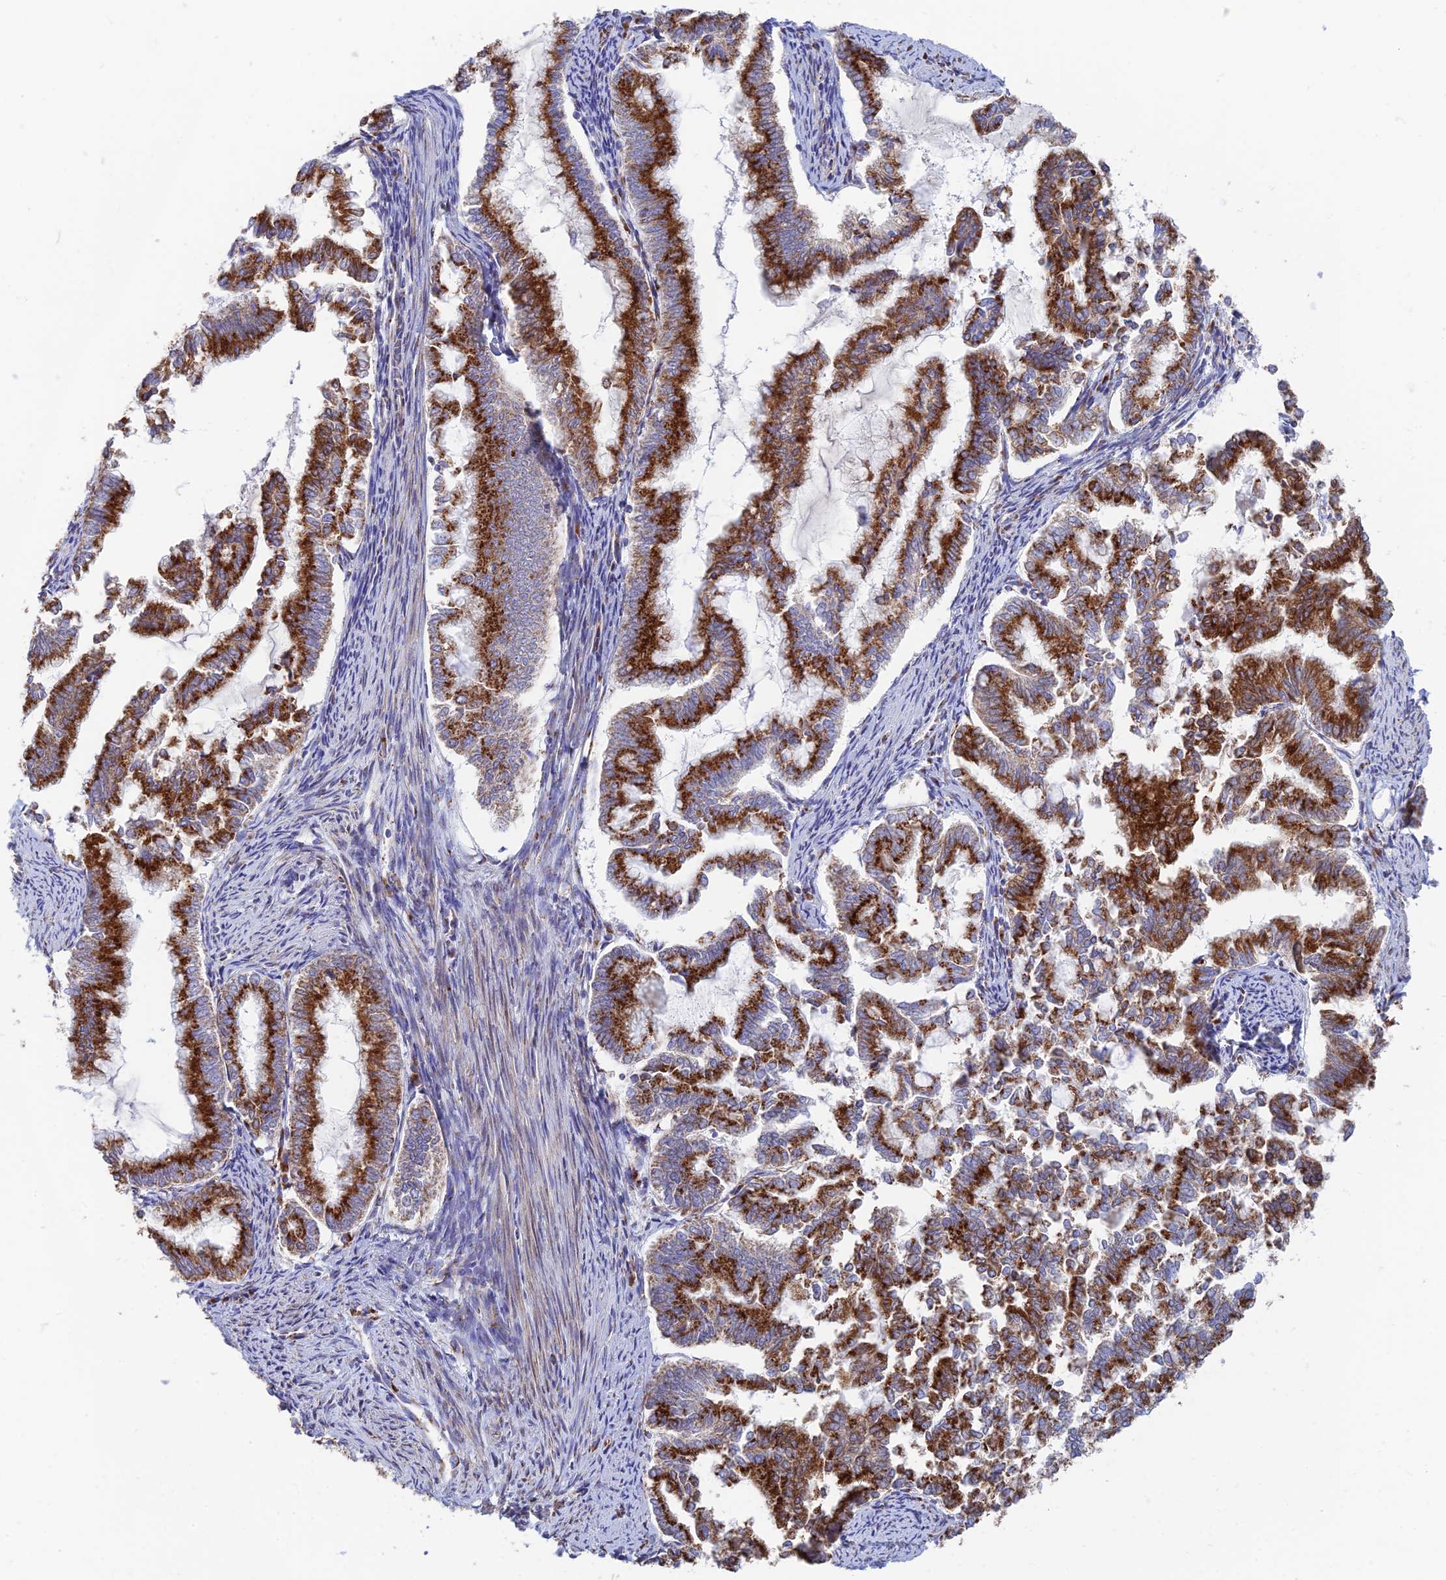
{"staining": {"intensity": "strong", "quantity": ">75%", "location": "cytoplasmic/membranous"}, "tissue": "endometrial cancer", "cell_type": "Tumor cells", "image_type": "cancer", "snomed": [{"axis": "morphology", "description": "Adenocarcinoma, NOS"}, {"axis": "topography", "description": "Endometrium"}], "caption": "Protein staining by immunohistochemistry reveals strong cytoplasmic/membranous expression in about >75% of tumor cells in endometrial cancer.", "gene": "HS2ST1", "patient": {"sex": "female", "age": 79}}